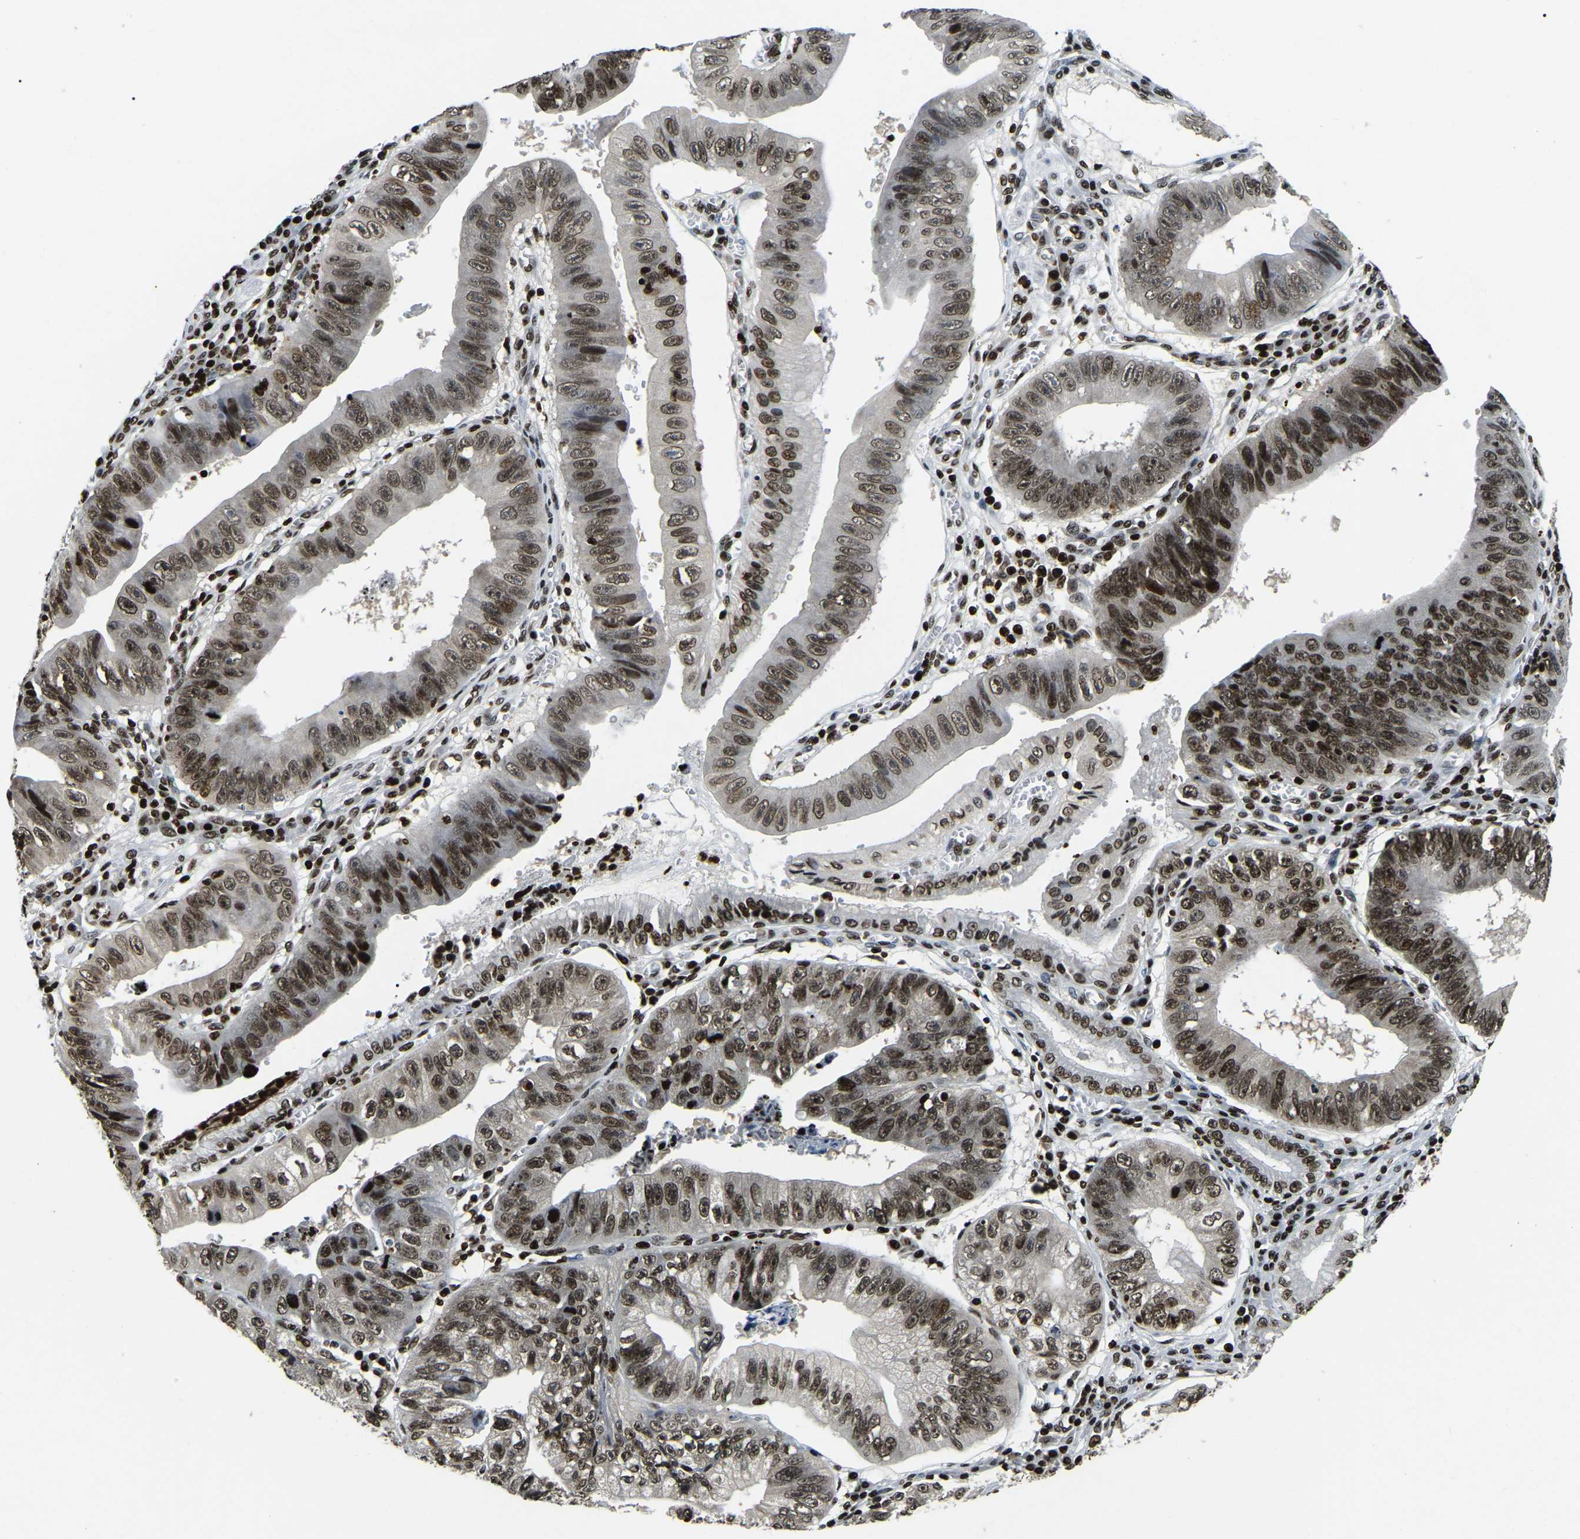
{"staining": {"intensity": "moderate", "quantity": ">75%", "location": "nuclear"}, "tissue": "stomach cancer", "cell_type": "Tumor cells", "image_type": "cancer", "snomed": [{"axis": "morphology", "description": "Adenocarcinoma, NOS"}, {"axis": "topography", "description": "Stomach"}], "caption": "IHC image of stomach adenocarcinoma stained for a protein (brown), which shows medium levels of moderate nuclear positivity in approximately >75% of tumor cells.", "gene": "LRRC61", "patient": {"sex": "male", "age": 59}}